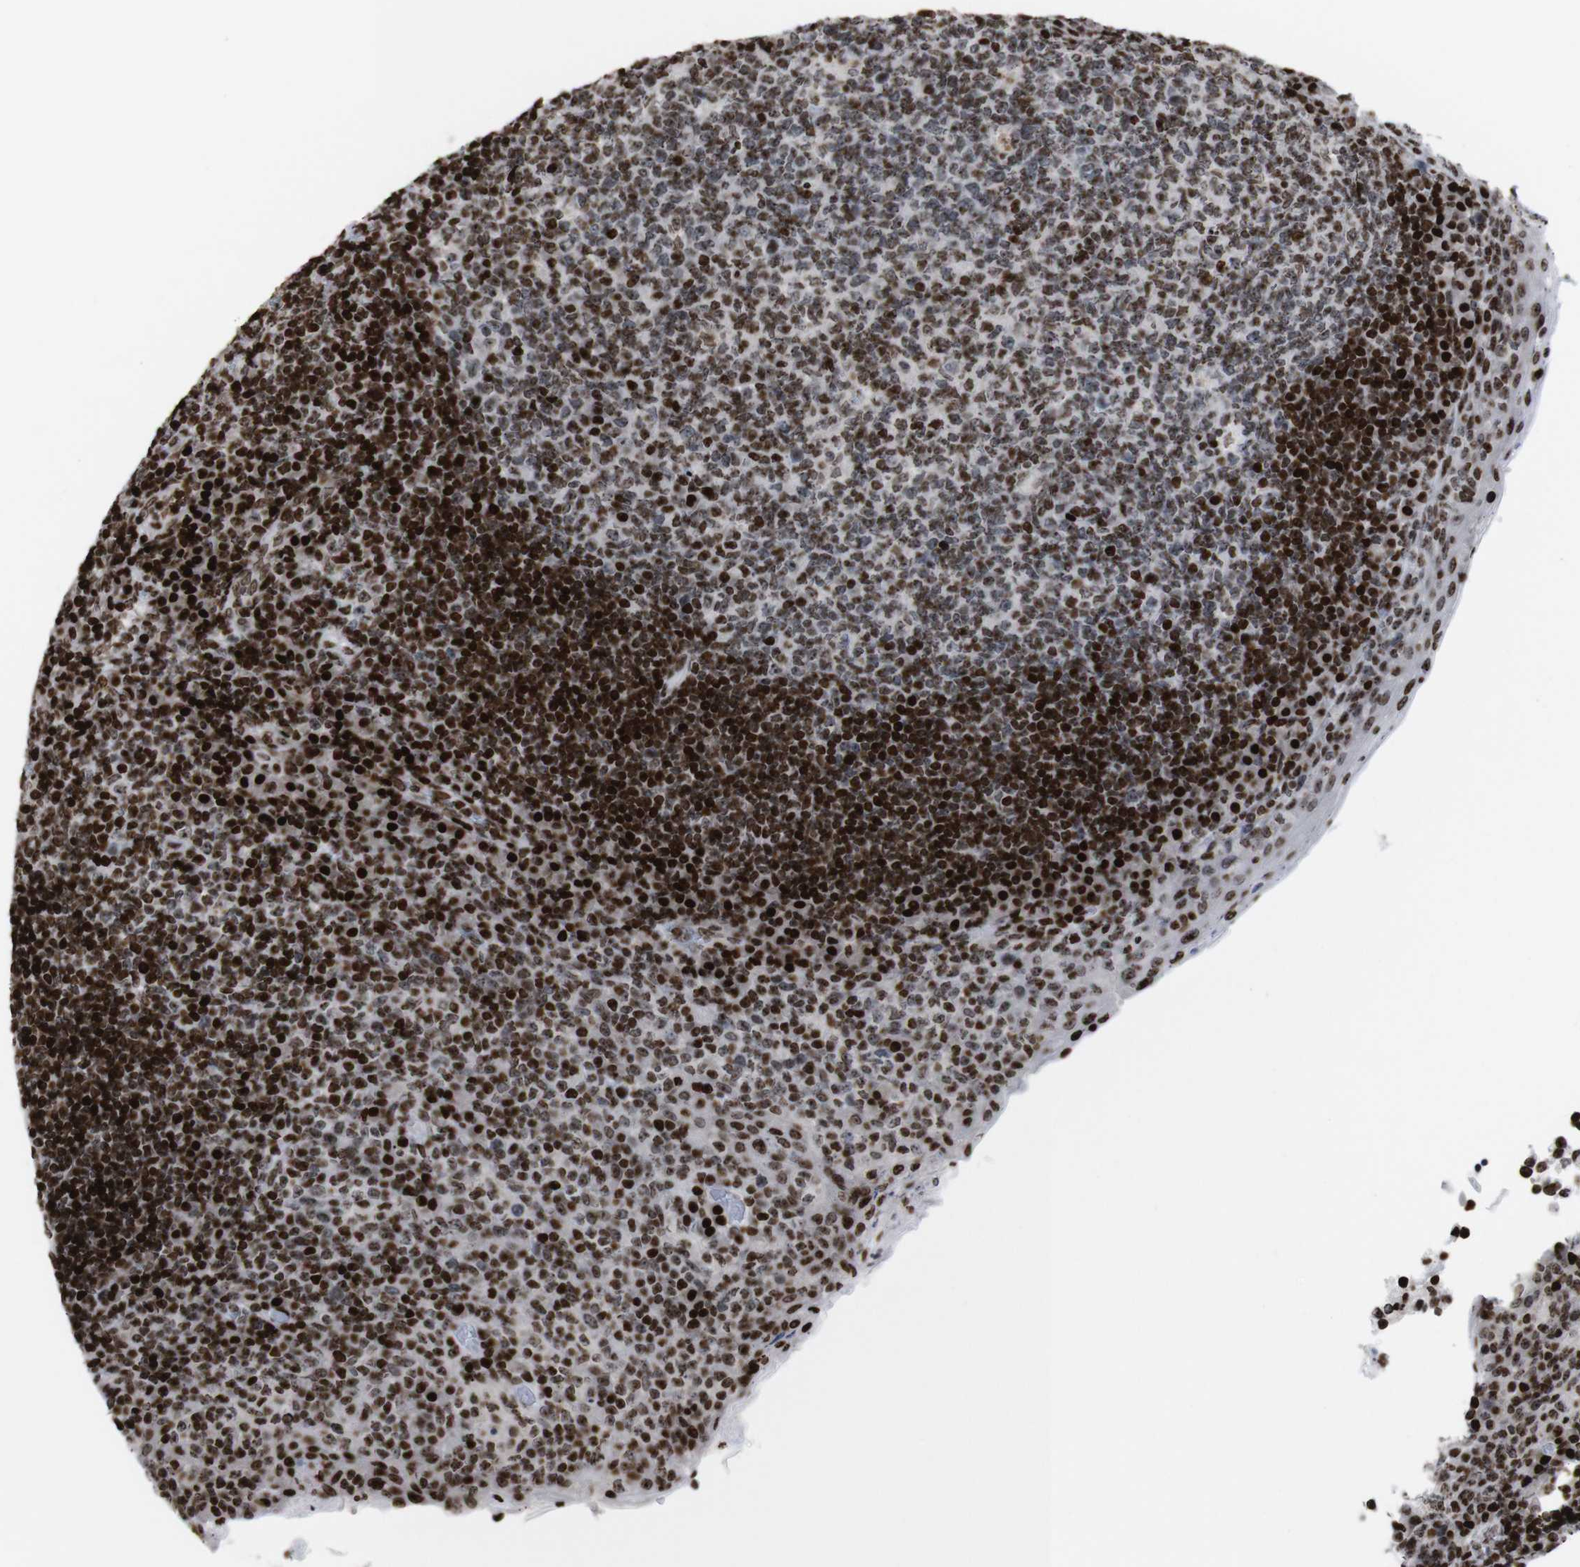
{"staining": {"intensity": "strong", "quantity": ">75%", "location": "nuclear"}, "tissue": "tonsil", "cell_type": "Germinal center cells", "image_type": "normal", "snomed": [{"axis": "morphology", "description": "Normal tissue, NOS"}, {"axis": "topography", "description": "Tonsil"}], "caption": "About >75% of germinal center cells in unremarkable human tonsil show strong nuclear protein expression as visualized by brown immunohistochemical staining.", "gene": "H1", "patient": {"sex": "male", "age": 17}}